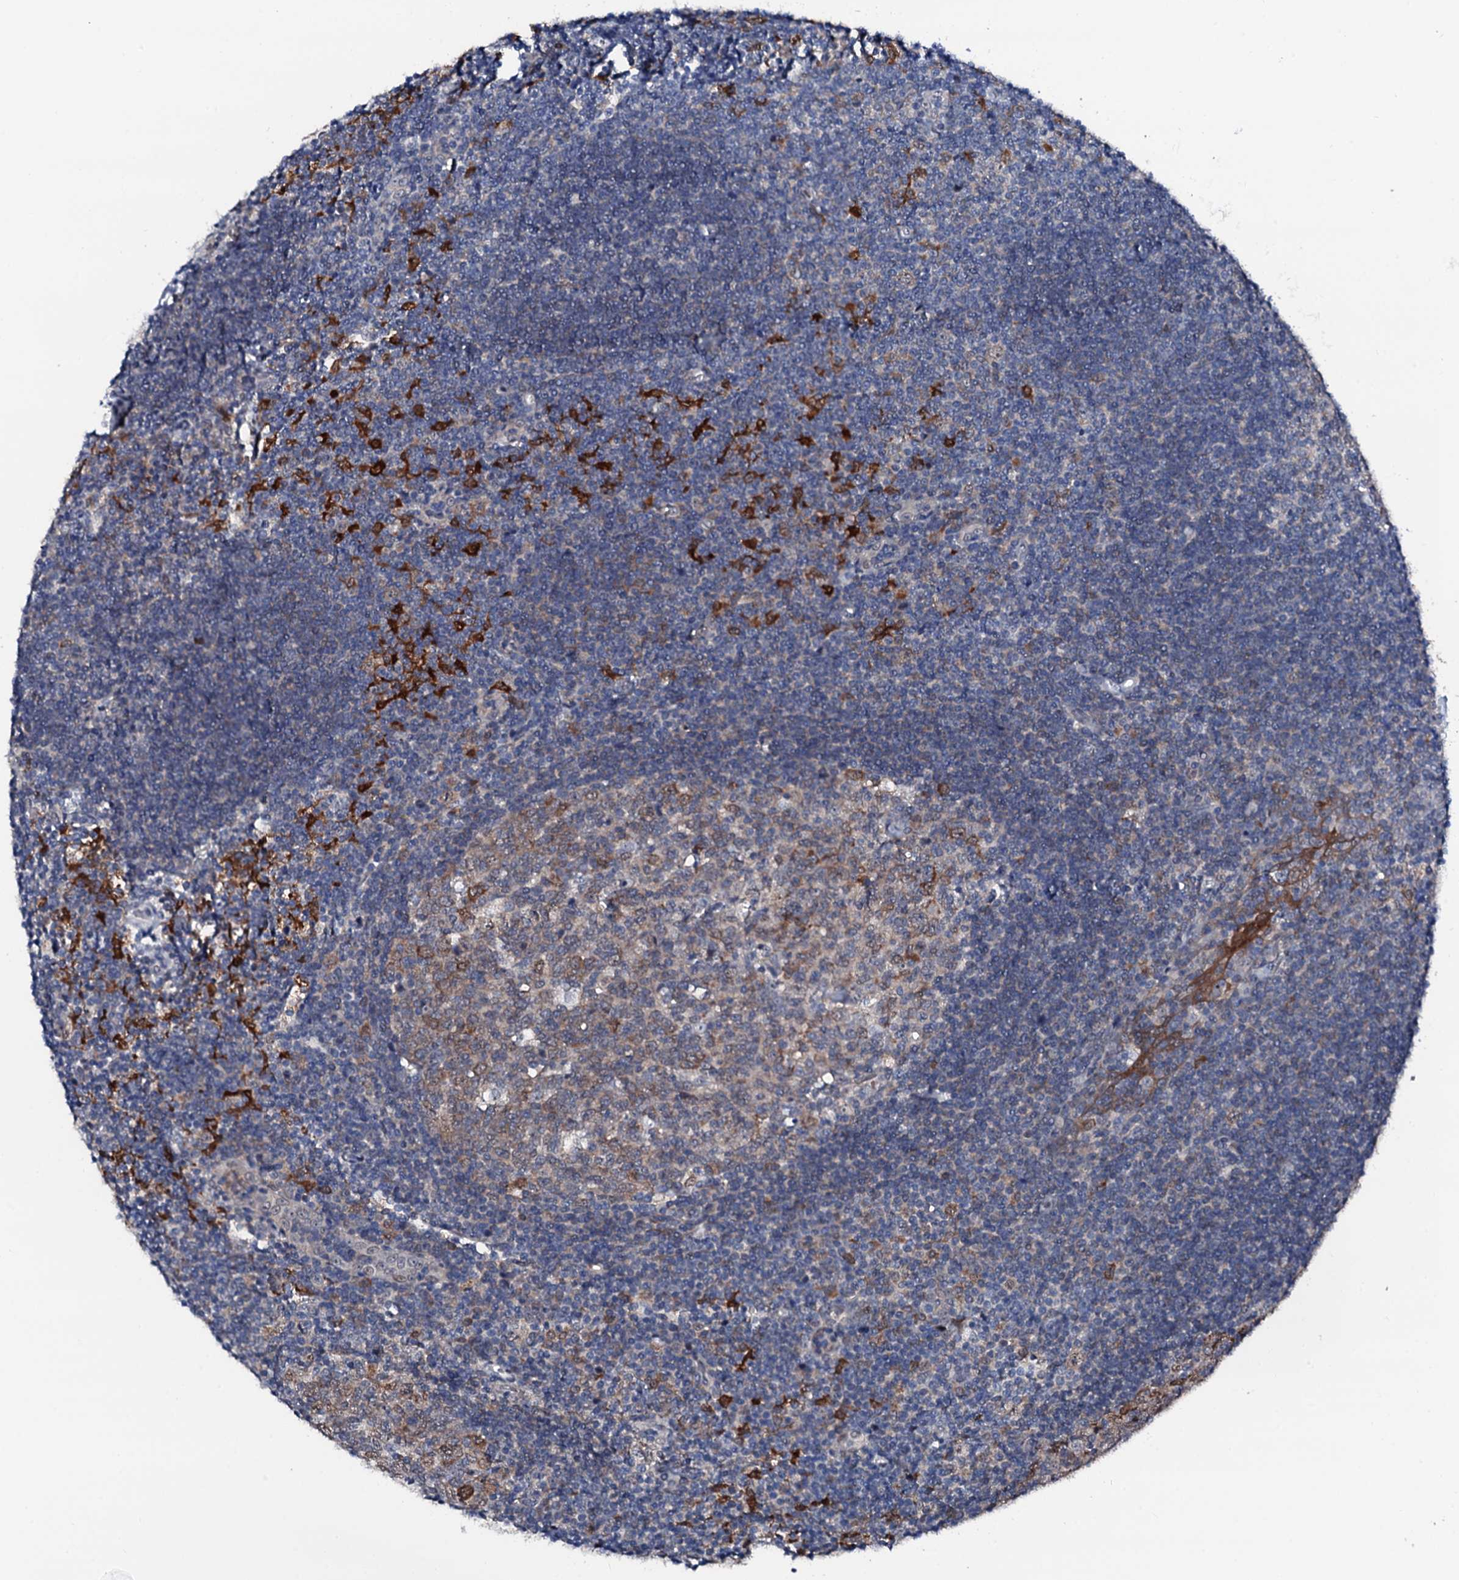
{"staining": {"intensity": "moderate", "quantity": "<25%", "location": "cytoplasmic/membranous"}, "tissue": "tonsil", "cell_type": "Germinal center cells", "image_type": "normal", "snomed": [{"axis": "morphology", "description": "Normal tissue, NOS"}, {"axis": "topography", "description": "Tonsil"}], "caption": "Human tonsil stained for a protein (brown) exhibits moderate cytoplasmic/membranous positive positivity in approximately <25% of germinal center cells.", "gene": "TRAFD1", "patient": {"sex": "male", "age": 27}}